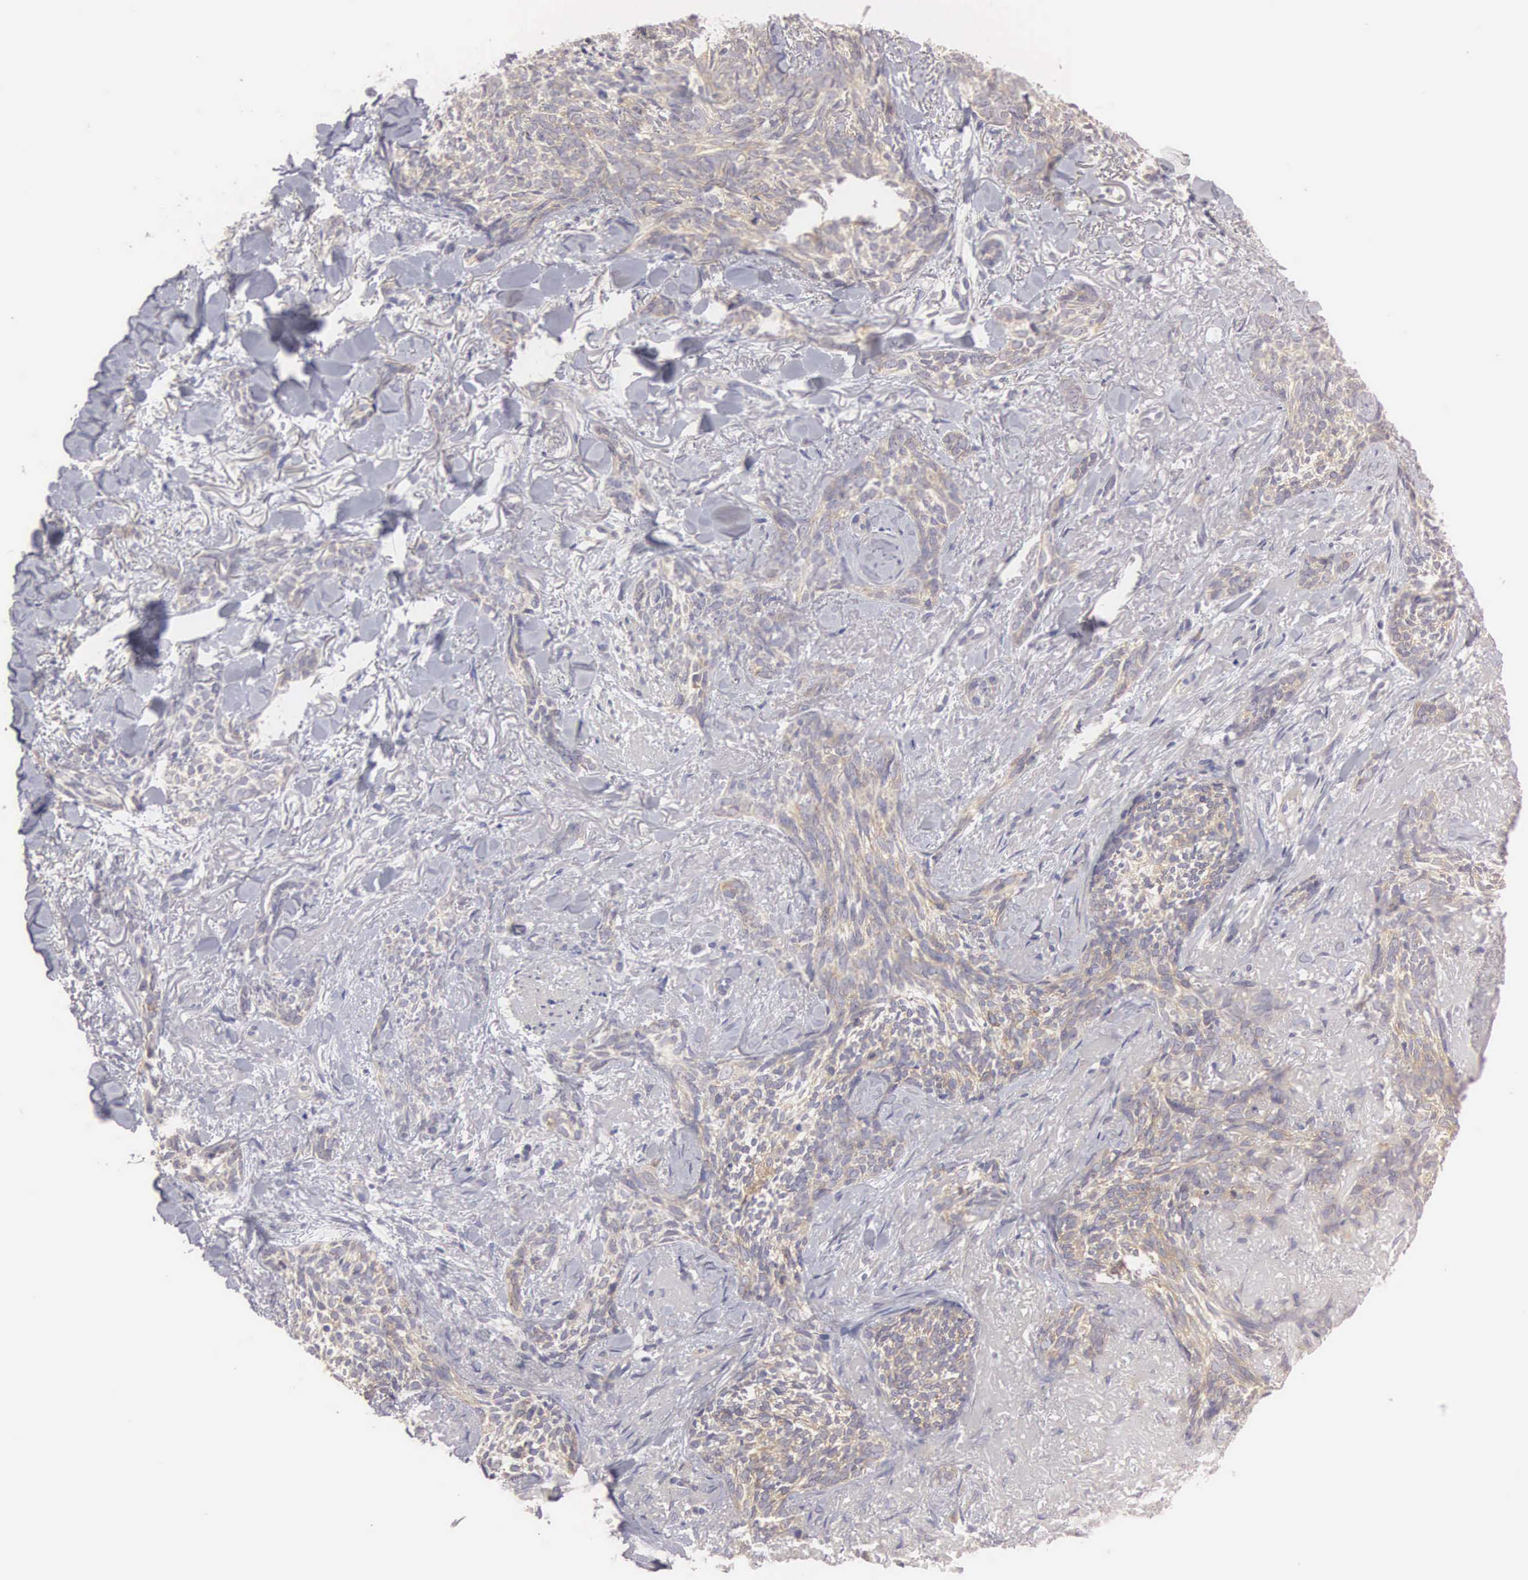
{"staining": {"intensity": "weak", "quantity": "25%-75%", "location": "cytoplasmic/membranous"}, "tissue": "skin cancer", "cell_type": "Tumor cells", "image_type": "cancer", "snomed": [{"axis": "morphology", "description": "Basal cell carcinoma"}, {"axis": "topography", "description": "Skin"}], "caption": "The immunohistochemical stain labels weak cytoplasmic/membranous staining in tumor cells of skin cancer tissue. (DAB (3,3'-diaminobenzidine) IHC, brown staining for protein, blue staining for nuclei).", "gene": "CEP170B", "patient": {"sex": "female", "age": 81}}